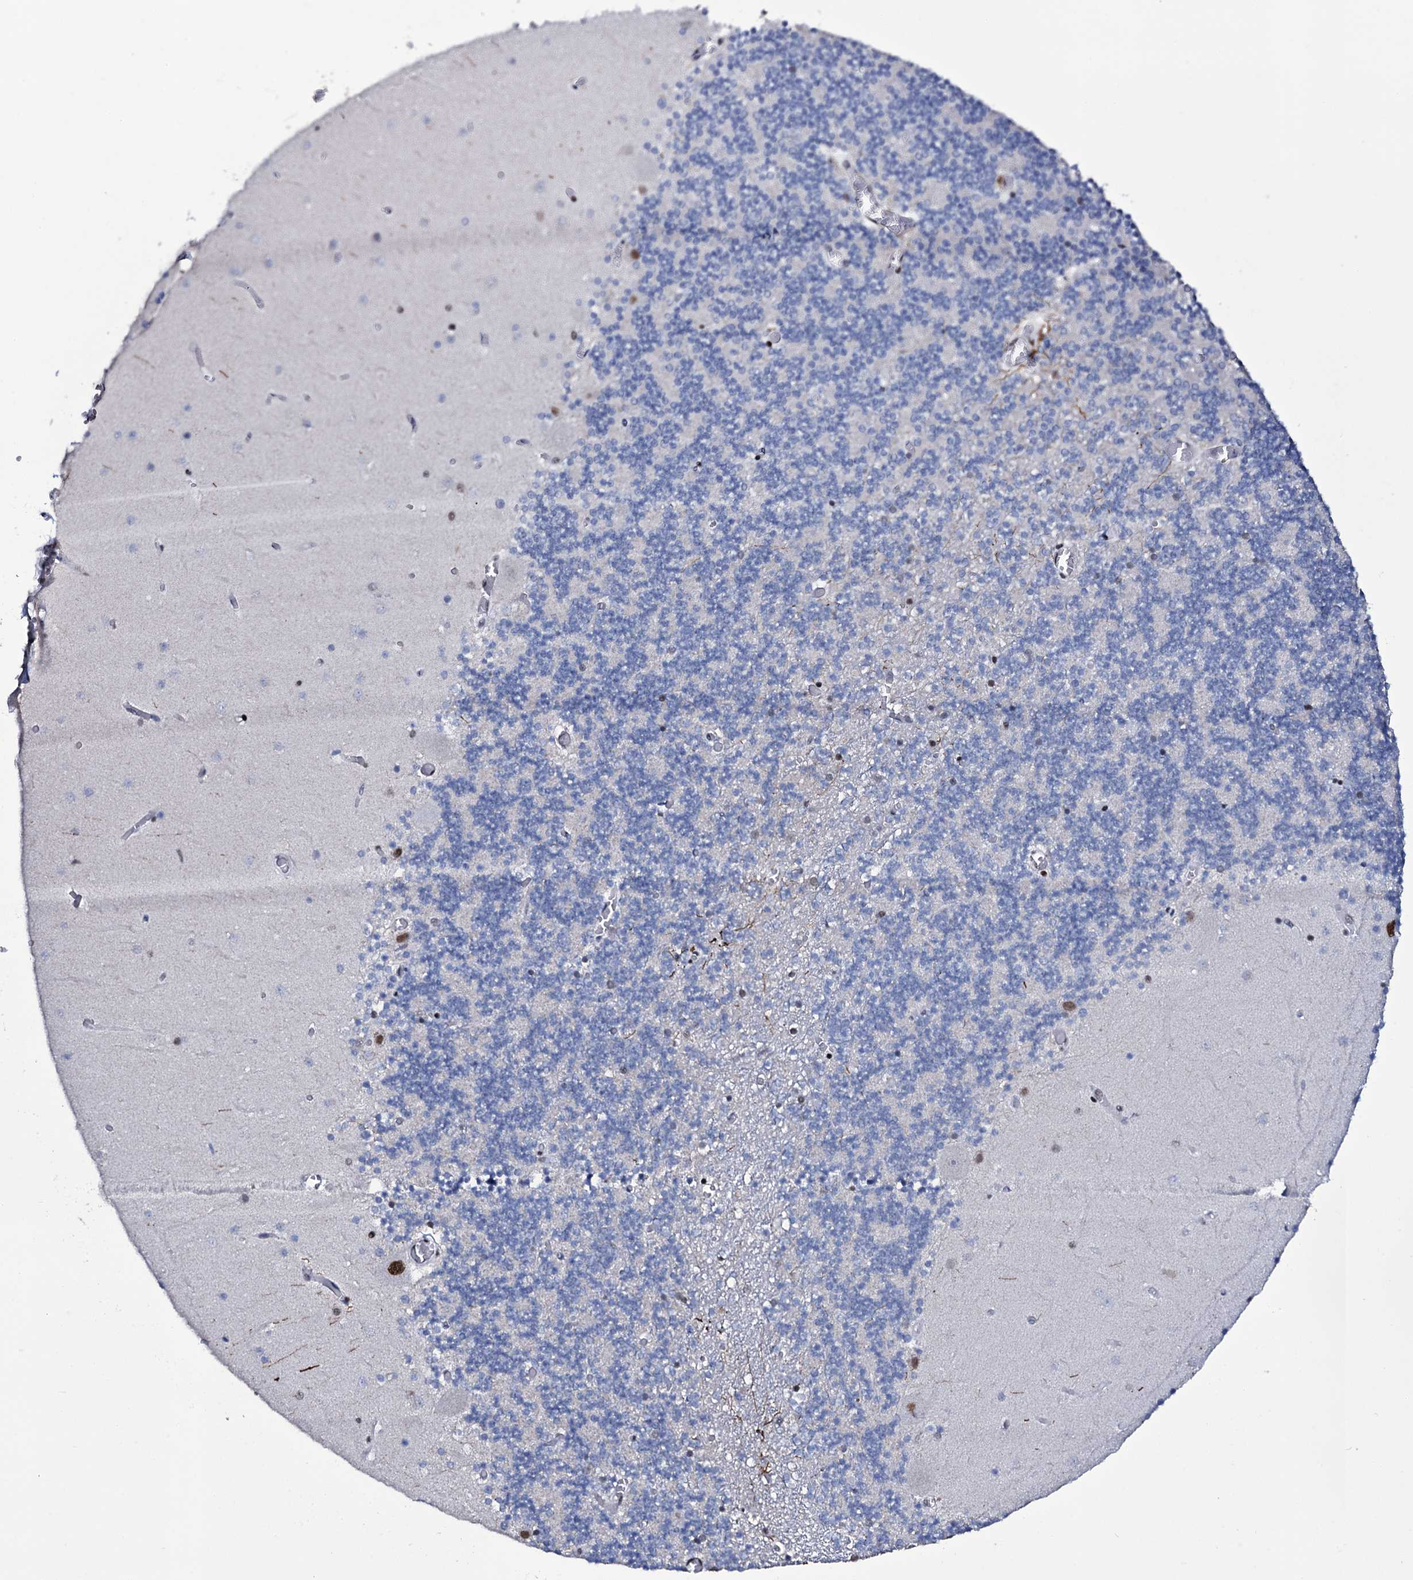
{"staining": {"intensity": "moderate", "quantity": "25%-75%", "location": "nuclear"}, "tissue": "cerebellum", "cell_type": "Cells in granular layer", "image_type": "normal", "snomed": [{"axis": "morphology", "description": "Normal tissue, NOS"}, {"axis": "topography", "description": "Cerebellum"}], "caption": "A medium amount of moderate nuclear expression is seen in approximately 25%-75% of cells in granular layer in normal cerebellum.", "gene": "ZMIZ2", "patient": {"sex": "female", "age": 28}}